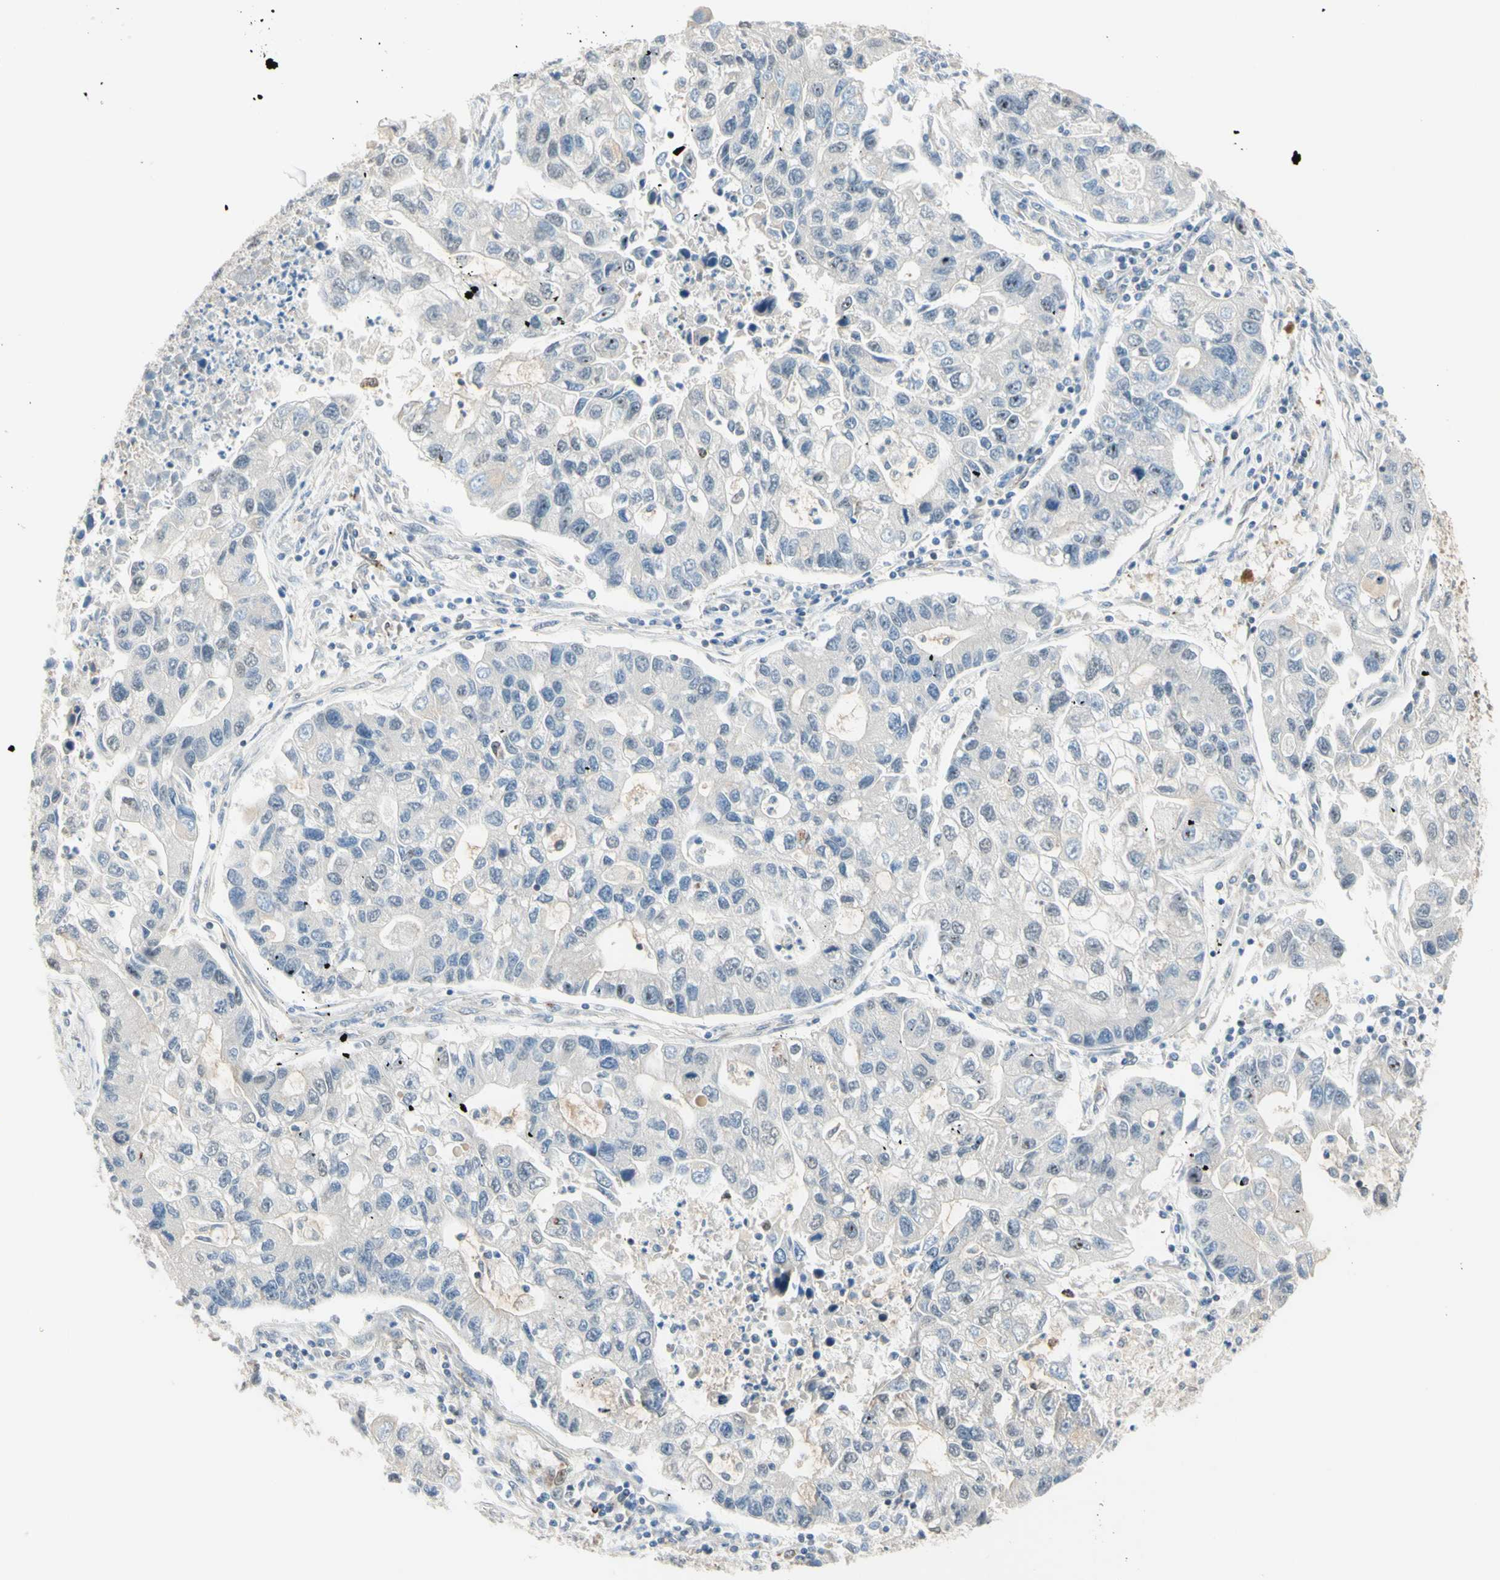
{"staining": {"intensity": "negative", "quantity": "none", "location": "none"}, "tissue": "lung cancer", "cell_type": "Tumor cells", "image_type": "cancer", "snomed": [{"axis": "morphology", "description": "Adenocarcinoma, NOS"}, {"axis": "topography", "description": "Lung"}], "caption": "Immunohistochemistry image of neoplastic tissue: adenocarcinoma (lung) stained with DAB (3,3'-diaminobenzidine) demonstrates no significant protein positivity in tumor cells.", "gene": "TRAF2", "patient": {"sex": "female", "age": 51}}